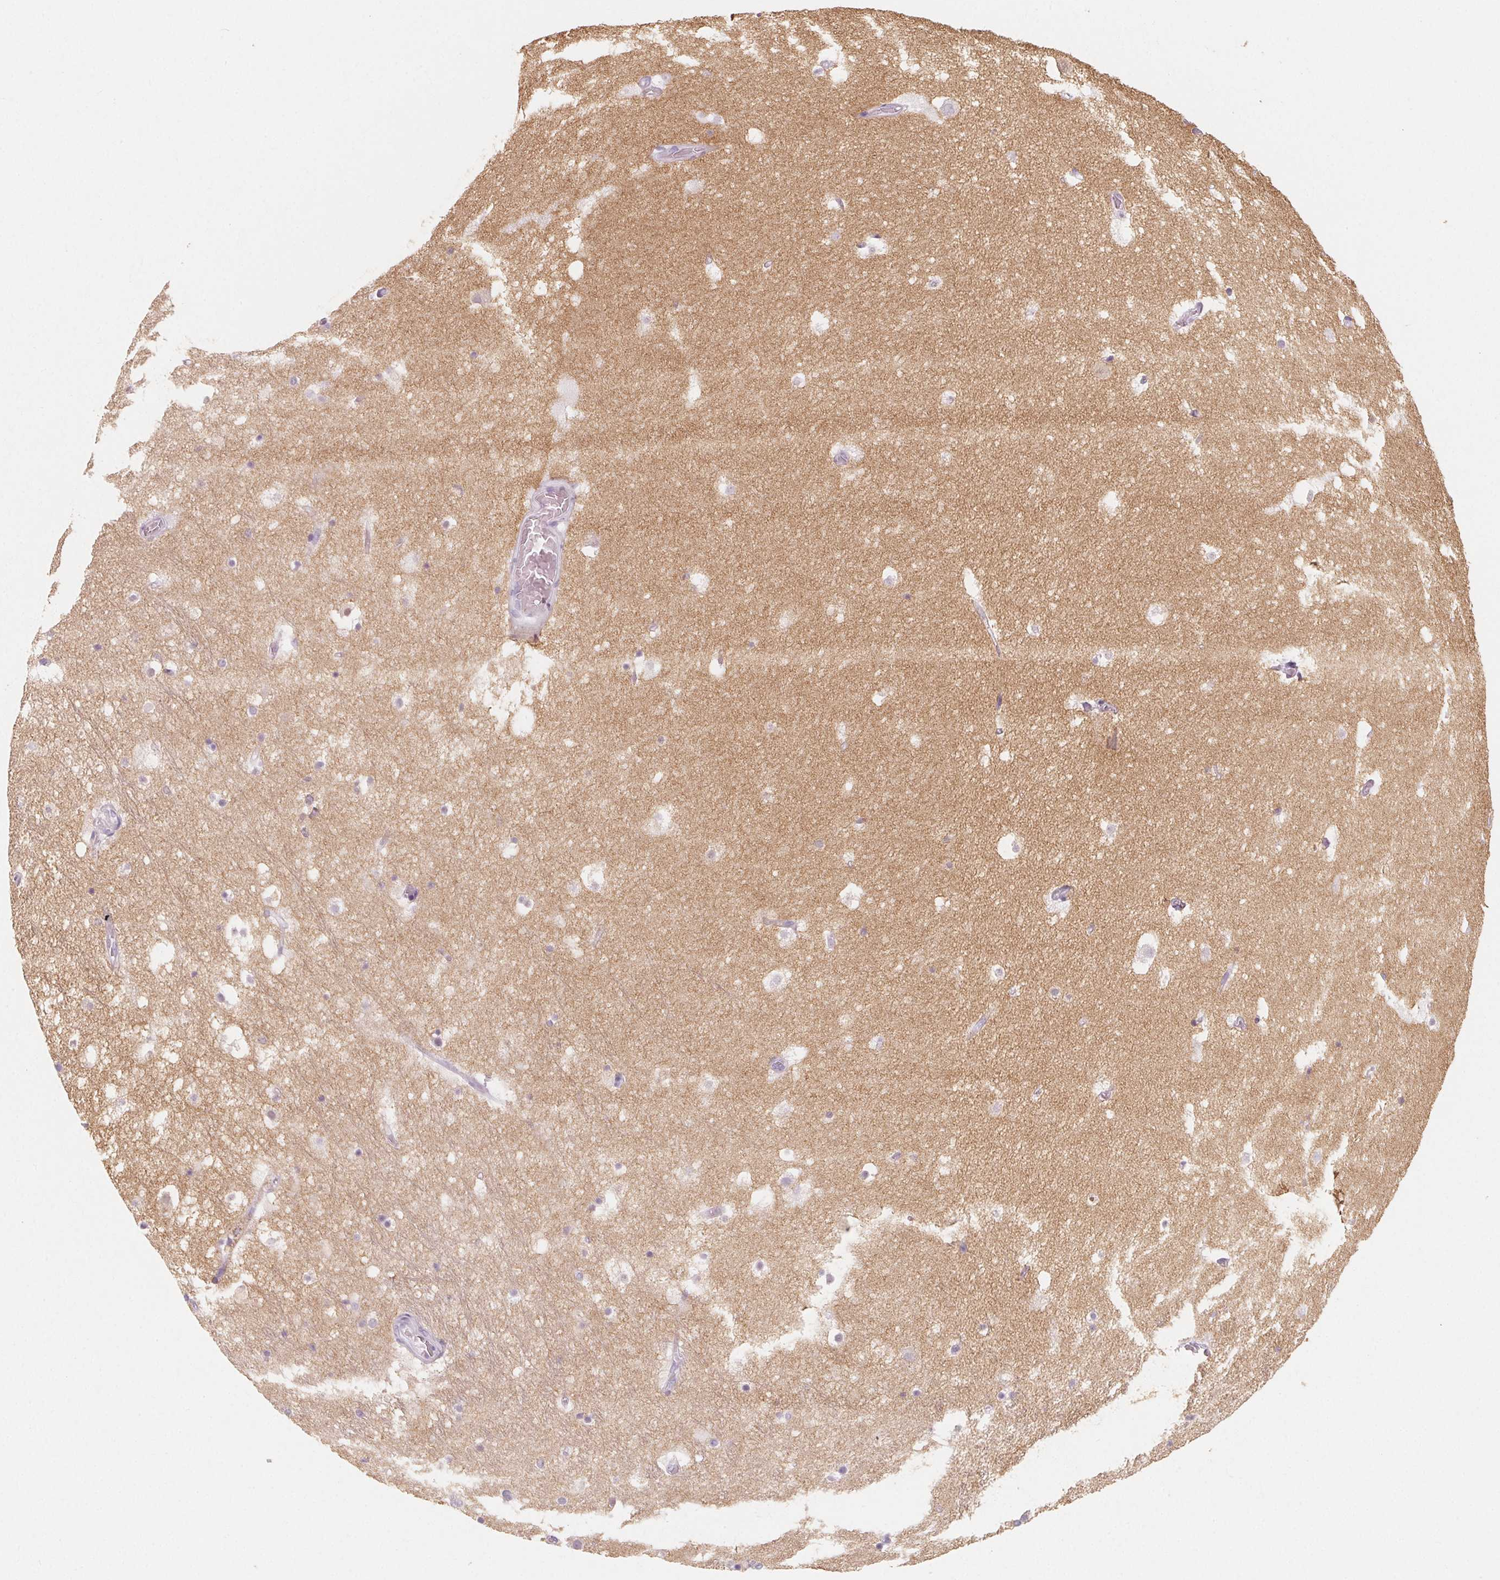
{"staining": {"intensity": "negative", "quantity": "none", "location": "none"}, "tissue": "hippocampus", "cell_type": "Glial cells", "image_type": "normal", "snomed": [{"axis": "morphology", "description": "Normal tissue, NOS"}, {"axis": "topography", "description": "Hippocampus"}], "caption": "Immunohistochemical staining of normal hippocampus exhibits no significant expression in glial cells. (Immunohistochemistry (ihc), brightfield microscopy, high magnification).", "gene": "SH3GL2", "patient": {"sex": "female", "age": 52}}